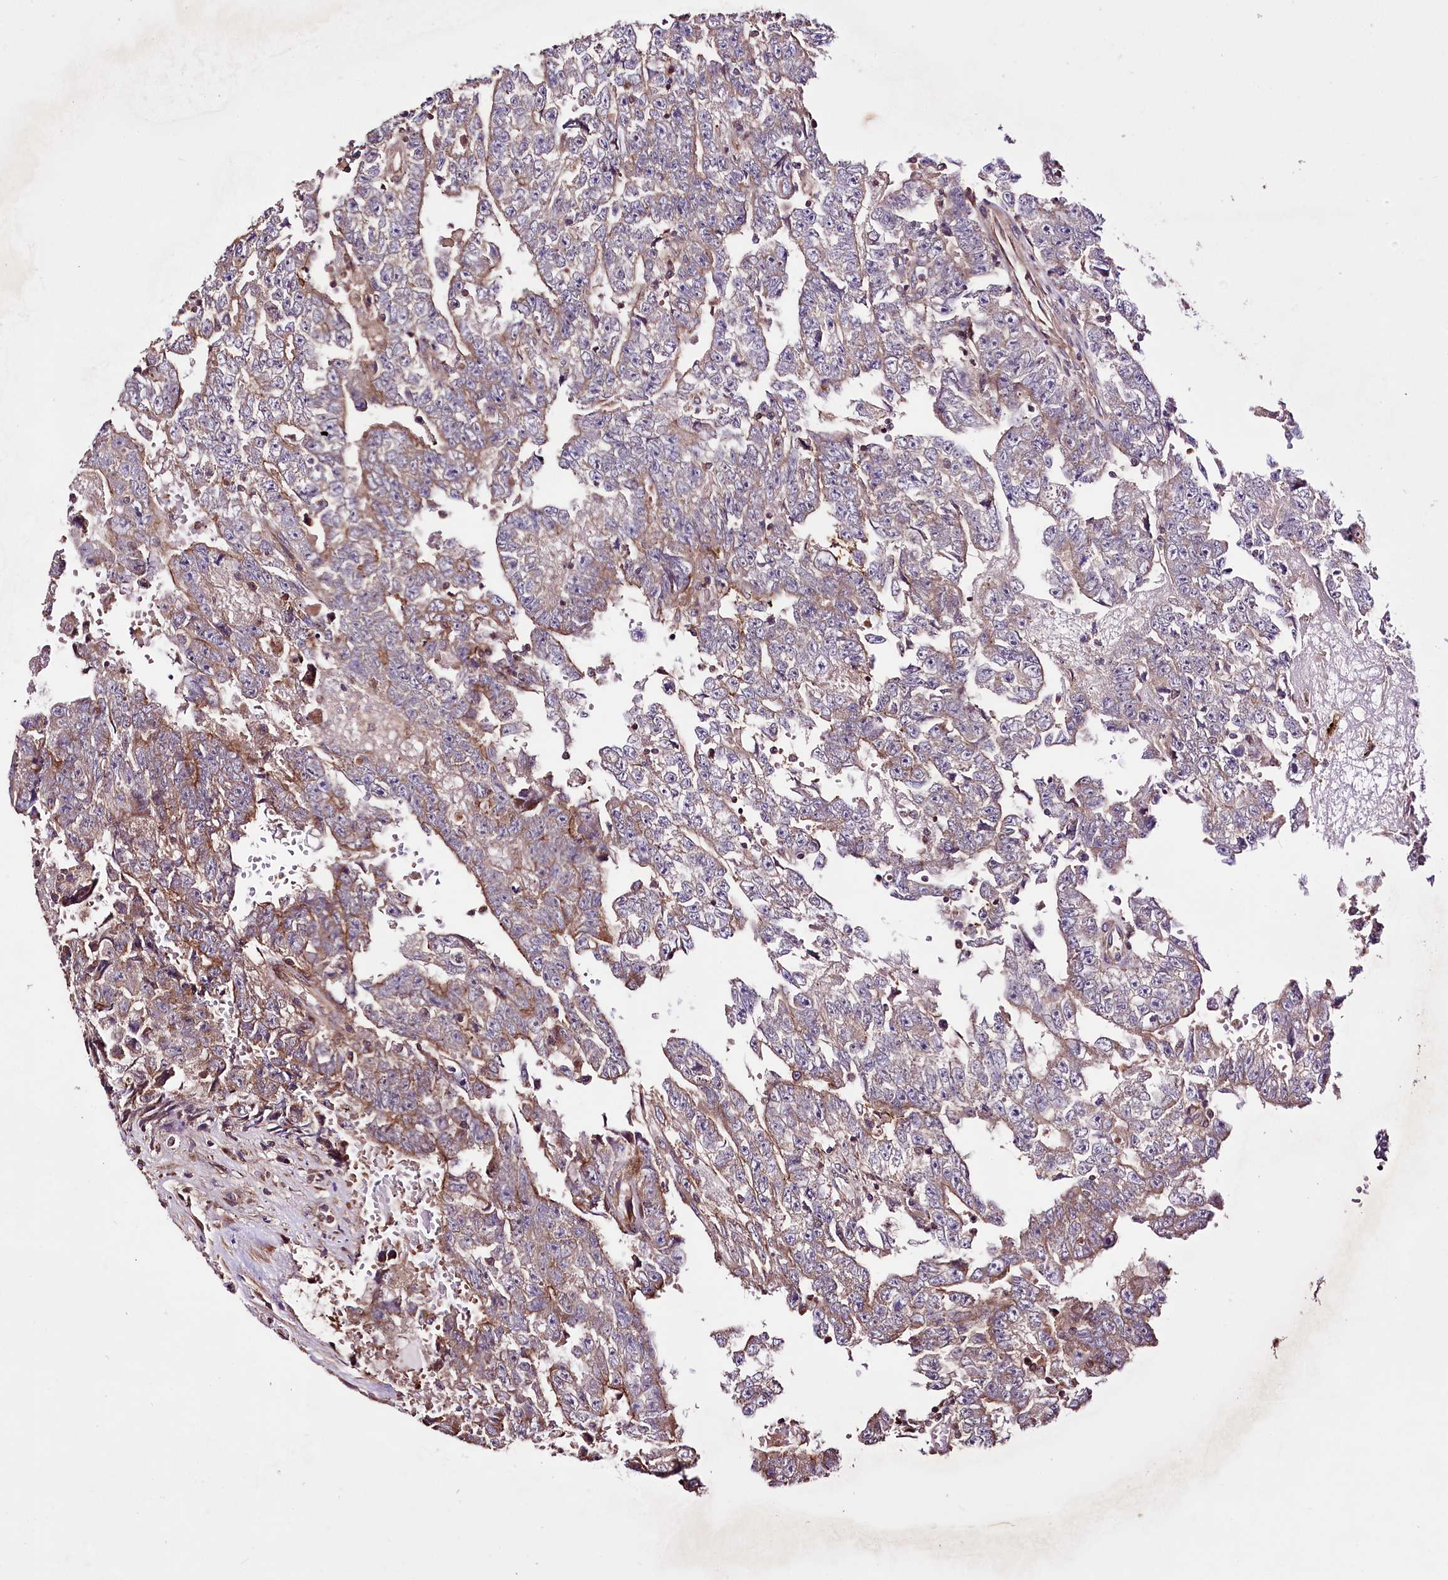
{"staining": {"intensity": "moderate", "quantity": "<25%", "location": "cytoplasmic/membranous"}, "tissue": "testis cancer", "cell_type": "Tumor cells", "image_type": "cancer", "snomed": [{"axis": "morphology", "description": "Carcinoma, Embryonal, NOS"}, {"axis": "topography", "description": "Testis"}], "caption": "Testis cancer (embryonal carcinoma) was stained to show a protein in brown. There is low levels of moderate cytoplasmic/membranous staining in approximately <25% of tumor cells. Using DAB (brown) and hematoxylin (blue) stains, captured at high magnification using brightfield microscopy.", "gene": "WWC1", "patient": {"sex": "male", "age": 25}}